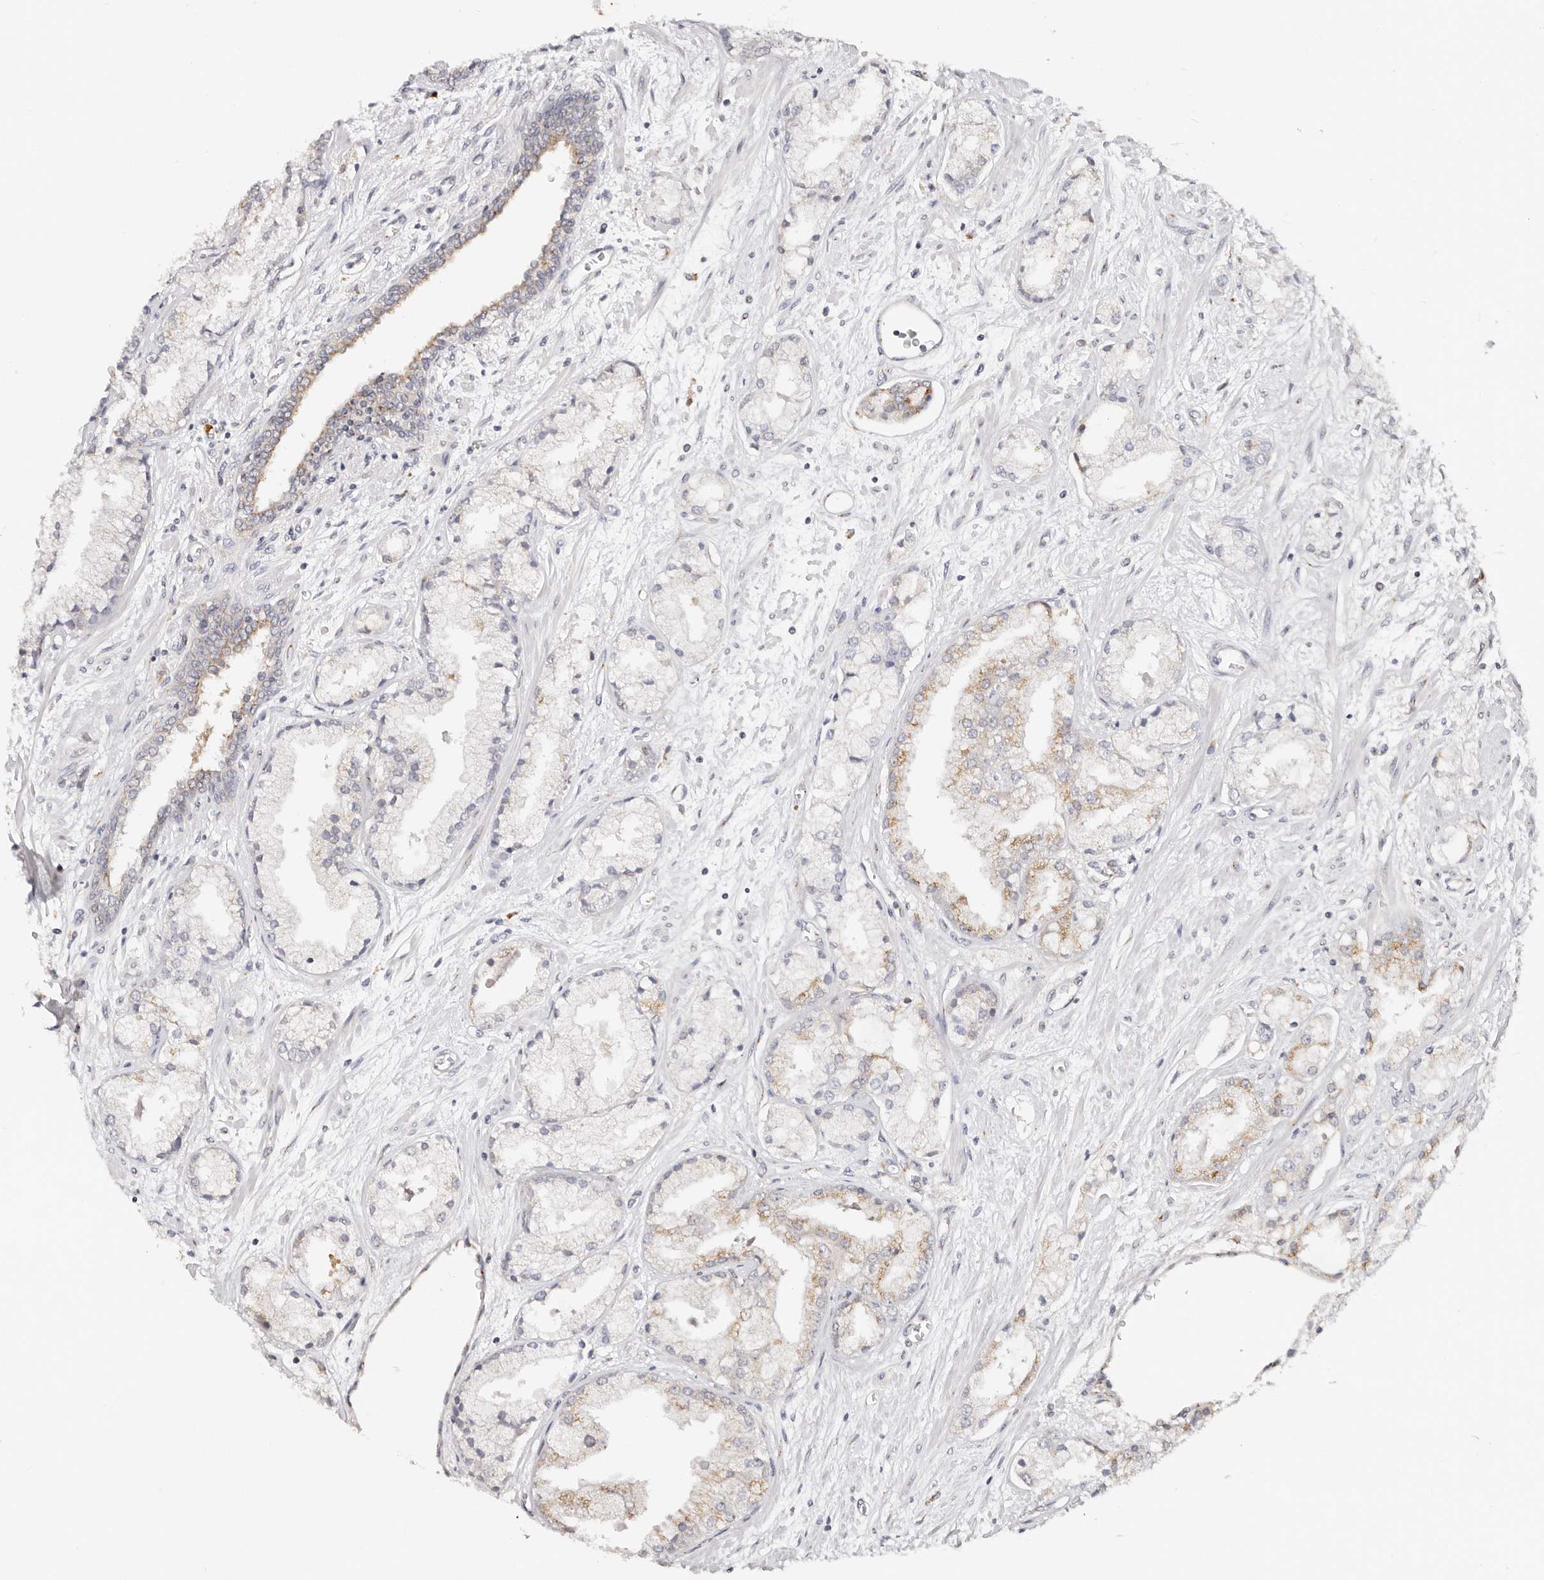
{"staining": {"intensity": "moderate", "quantity": "<25%", "location": "cytoplasmic/membranous"}, "tissue": "prostate cancer", "cell_type": "Tumor cells", "image_type": "cancer", "snomed": [{"axis": "morphology", "description": "Adenocarcinoma, High grade"}, {"axis": "topography", "description": "Prostate"}], "caption": "Immunohistochemical staining of human prostate high-grade adenocarcinoma demonstrates moderate cytoplasmic/membranous protein staining in about <25% of tumor cells.", "gene": "VIPAS39", "patient": {"sex": "male", "age": 50}}